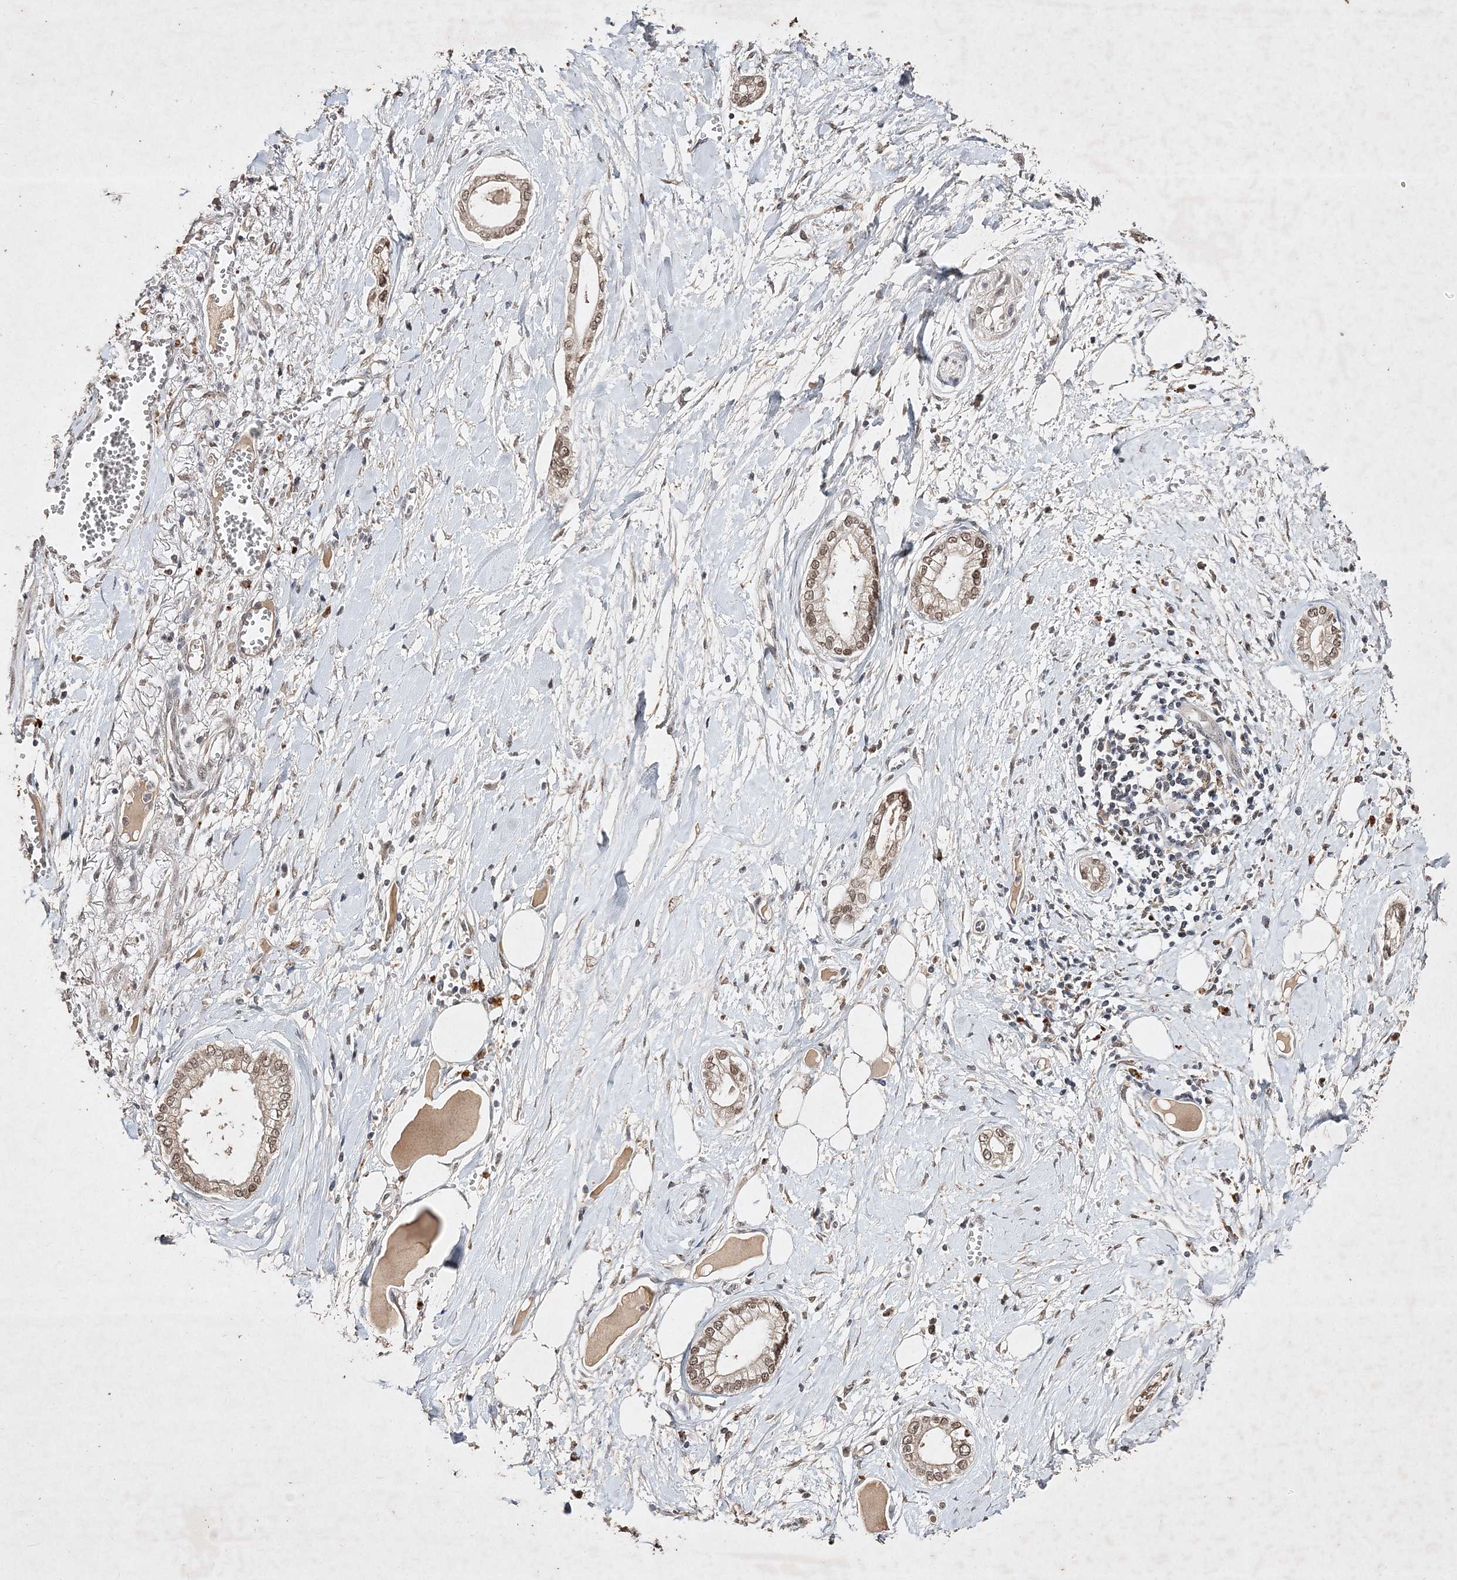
{"staining": {"intensity": "moderate", "quantity": ">75%", "location": "nuclear"}, "tissue": "pancreatic cancer", "cell_type": "Tumor cells", "image_type": "cancer", "snomed": [{"axis": "morphology", "description": "Adenocarcinoma, NOS"}, {"axis": "topography", "description": "Pancreas"}], "caption": "Adenocarcinoma (pancreatic) stained with IHC displays moderate nuclear staining in approximately >75% of tumor cells. (brown staining indicates protein expression, while blue staining denotes nuclei).", "gene": "C3orf38", "patient": {"sex": "male", "age": 68}}